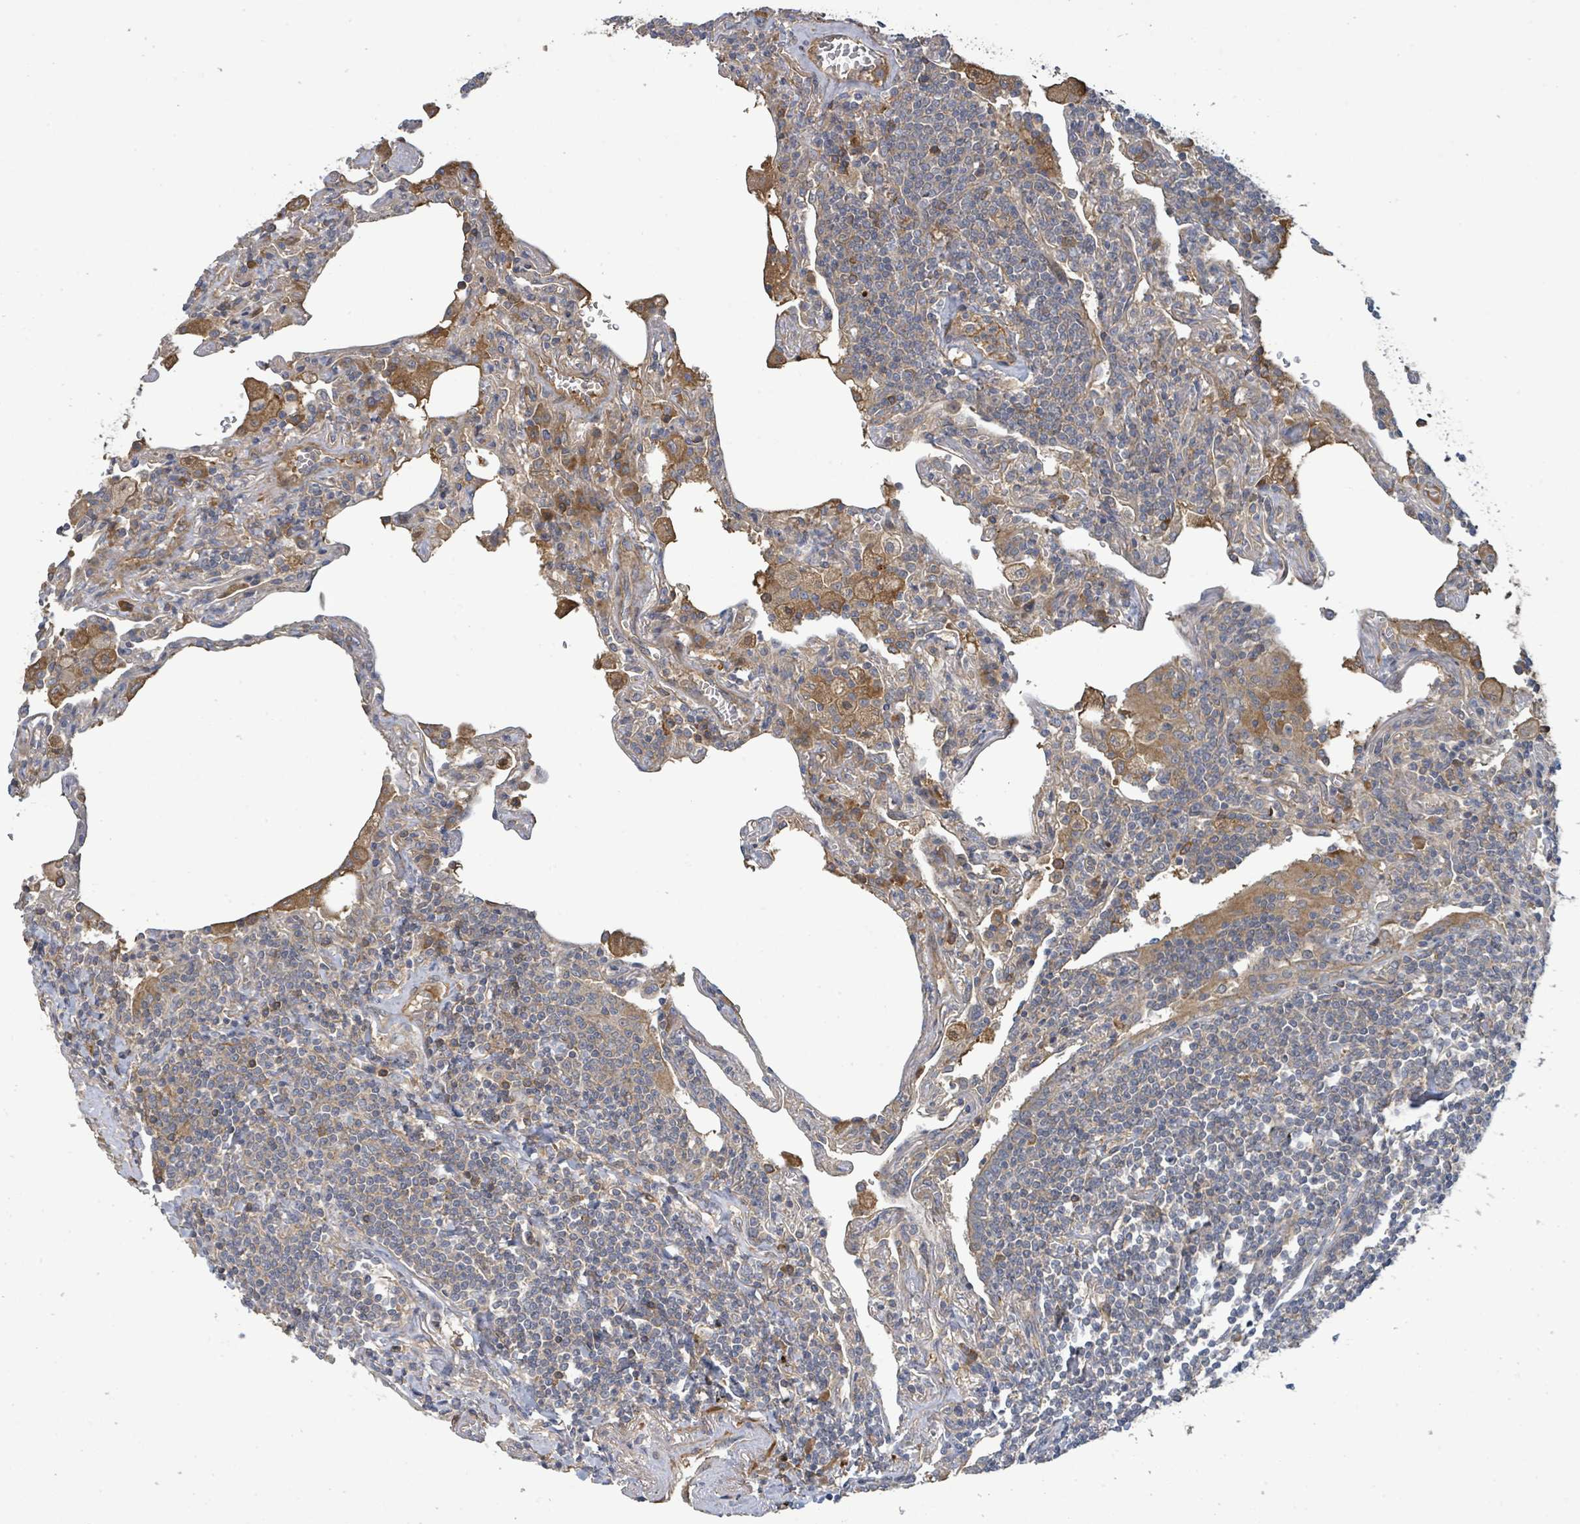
{"staining": {"intensity": "negative", "quantity": "none", "location": "none"}, "tissue": "lymphoma", "cell_type": "Tumor cells", "image_type": "cancer", "snomed": [{"axis": "morphology", "description": "Malignant lymphoma, non-Hodgkin's type, Low grade"}, {"axis": "topography", "description": "Lung"}], "caption": "Tumor cells are negative for protein expression in human low-grade malignant lymphoma, non-Hodgkin's type. (Brightfield microscopy of DAB IHC at high magnification).", "gene": "STARD4", "patient": {"sex": "female", "age": 71}}